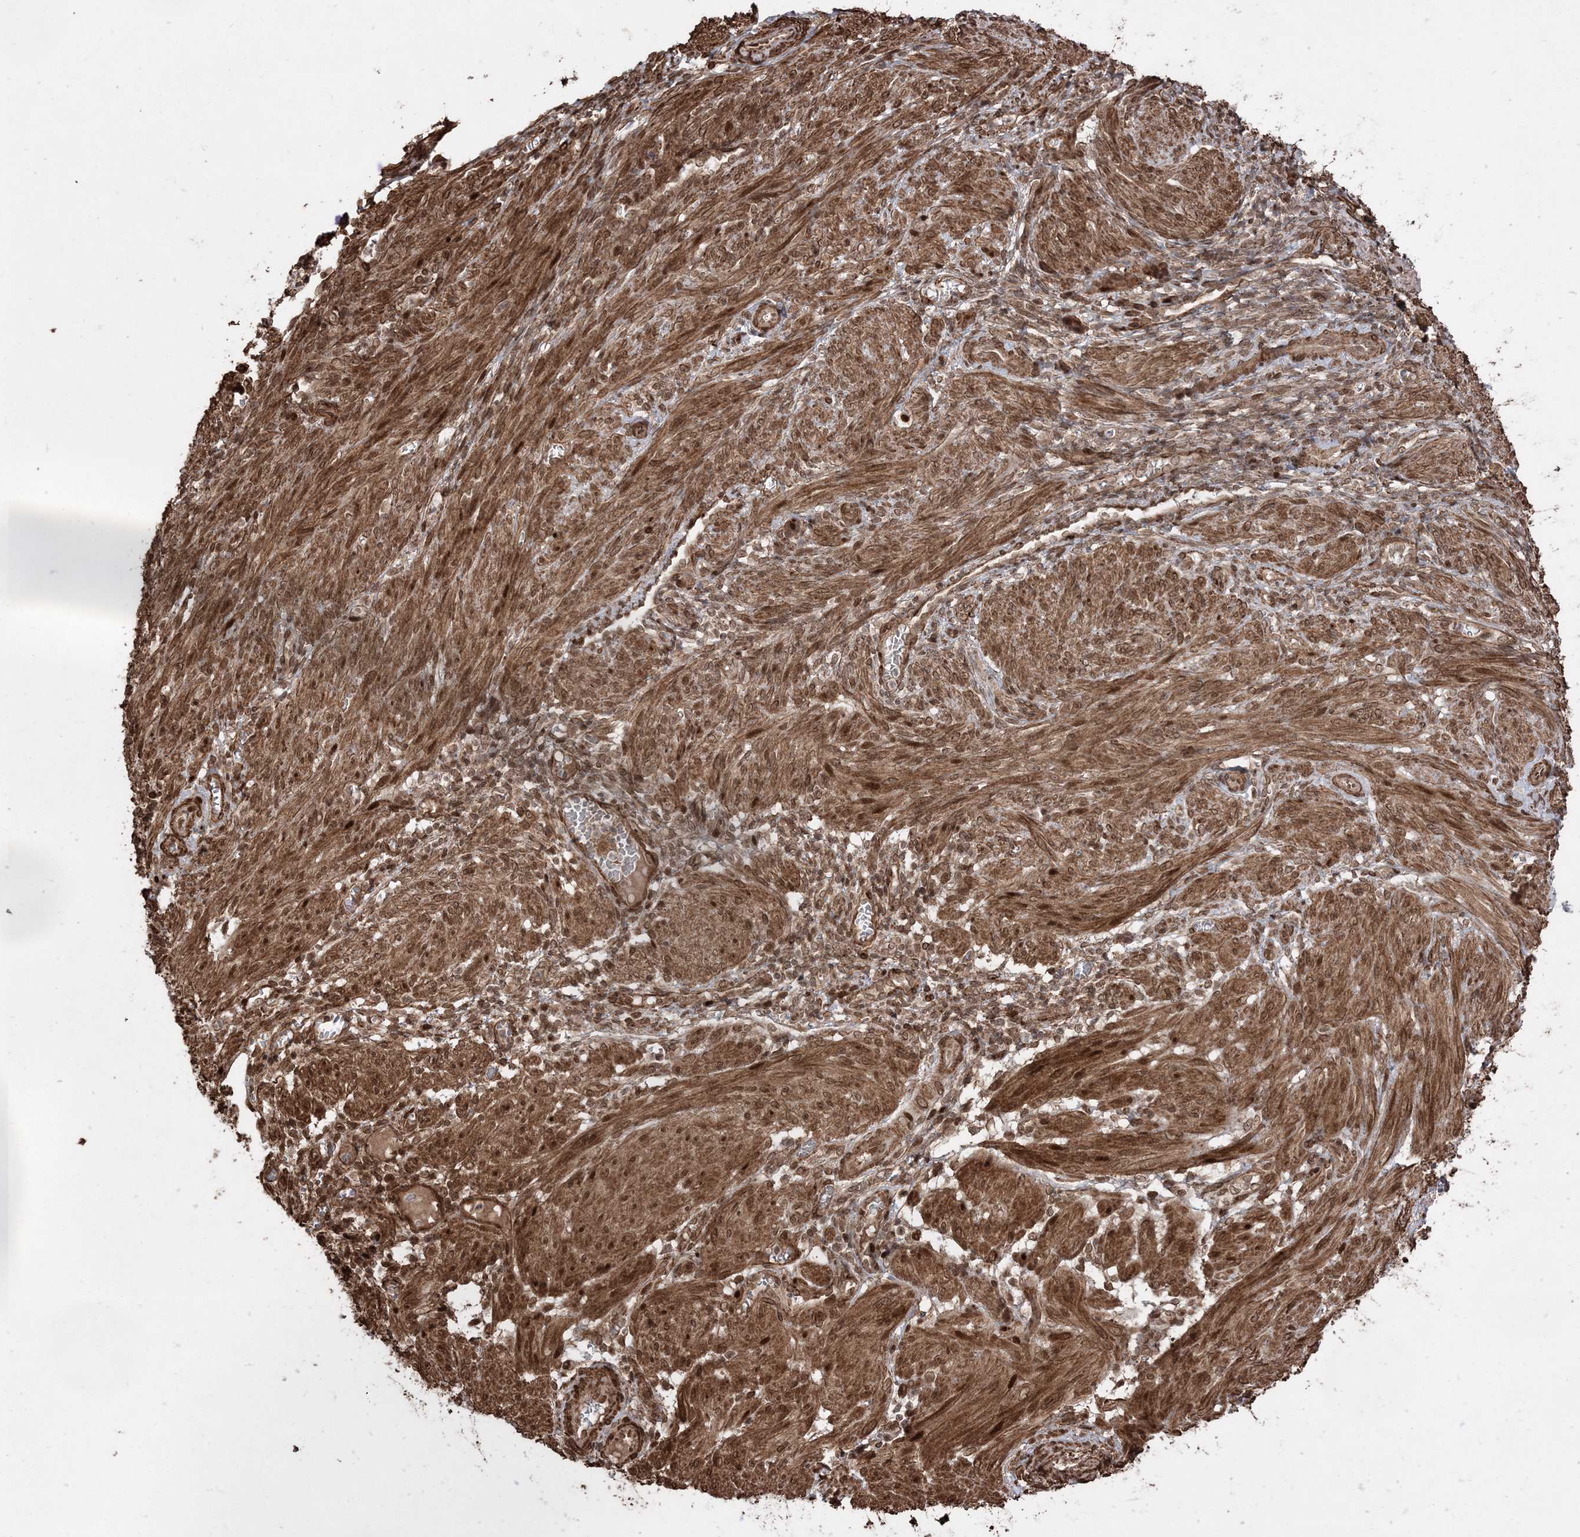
{"staining": {"intensity": "strong", "quantity": ">75%", "location": "cytoplasmic/membranous,nuclear"}, "tissue": "smooth muscle", "cell_type": "Smooth muscle cells", "image_type": "normal", "snomed": [{"axis": "morphology", "description": "Normal tissue, NOS"}, {"axis": "topography", "description": "Smooth muscle"}], "caption": "The immunohistochemical stain labels strong cytoplasmic/membranous,nuclear positivity in smooth muscle cells of unremarkable smooth muscle. Immunohistochemistry (ihc) stains the protein in brown and the nuclei are stained blue.", "gene": "ETAA1", "patient": {"sex": "female", "age": 39}}